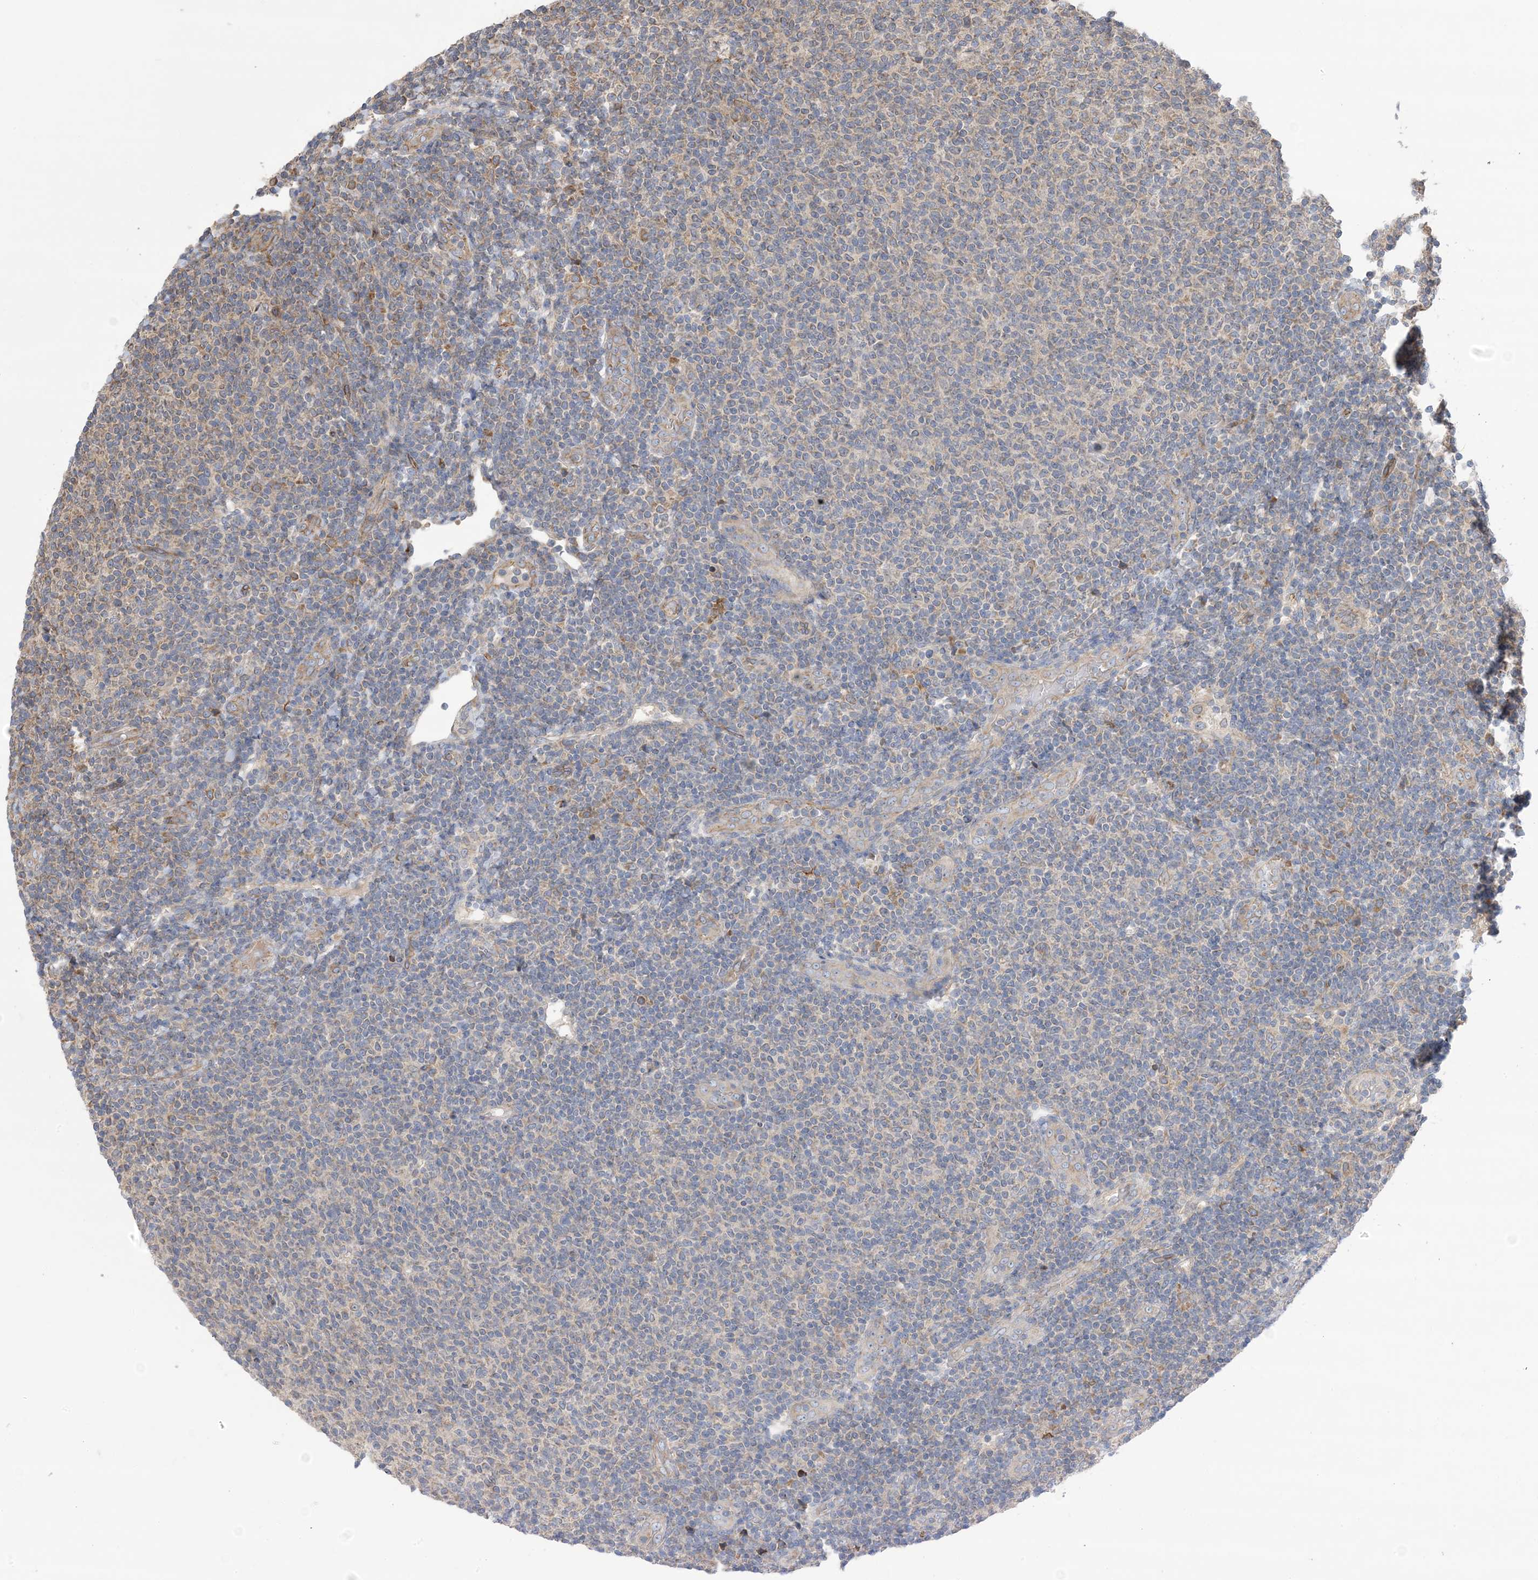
{"staining": {"intensity": "weak", "quantity": "<25%", "location": "cytoplasmic/membranous"}, "tissue": "lymphoma", "cell_type": "Tumor cells", "image_type": "cancer", "snomed": [{"axis": "morphology", "description": "Malignant lymphoma, non-Hodgkin's type, Low grade"}, {"axis": "topography", "description": "Lymph node"}], "caption": "A micrograph of human lymphoma is negative for staining in tumor cells.", "gene": "CLEC16A", "patient": {"sex": "male", "age": 66}}